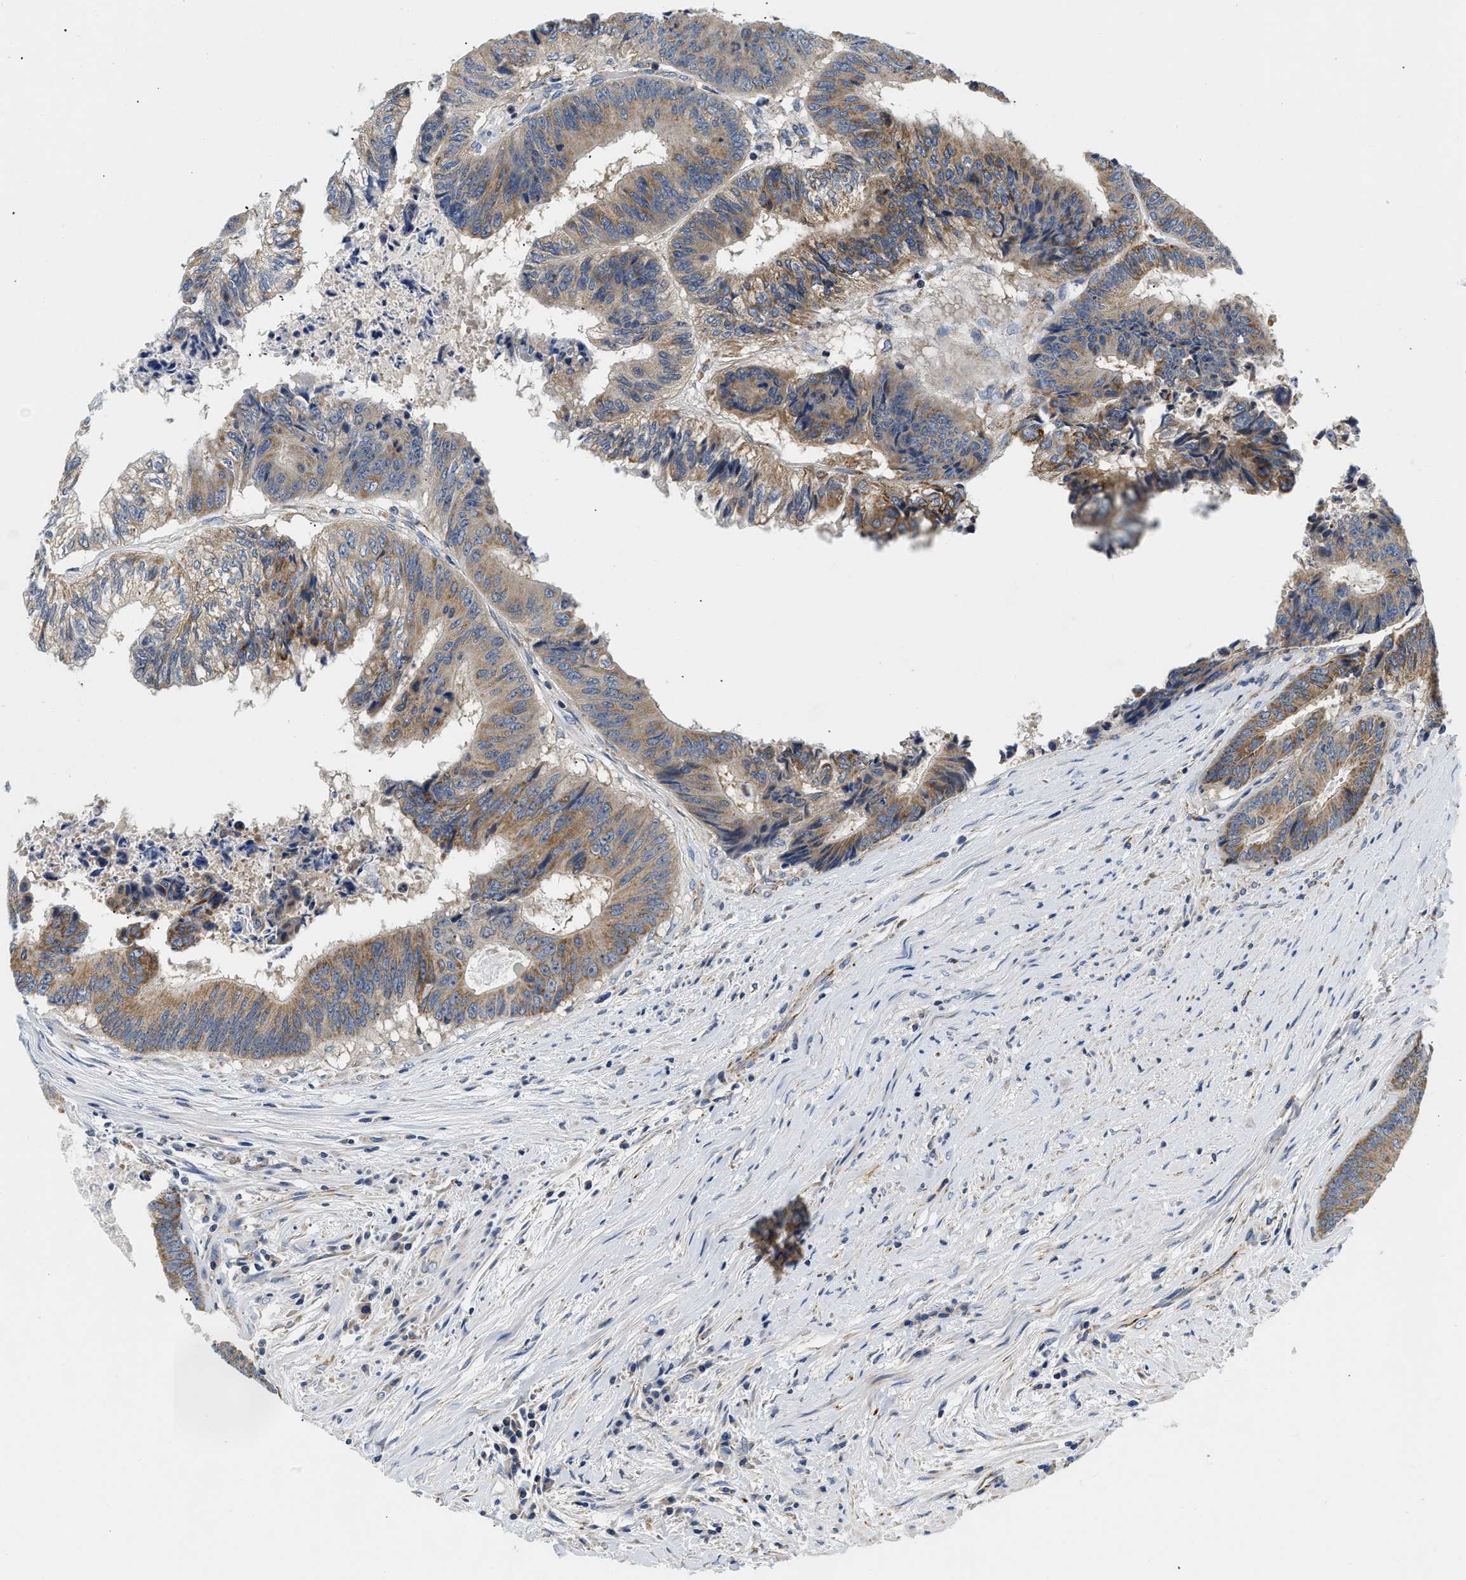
{"staining": {"intensity": "moderate", "quantity": ">75%", "location": "cytoplasmic/membranous"}, "tissue": "colorectal cancer", "cell_type": "Tumor cells", "image_type": "cancer", "snomed": [{"axis": "morphology", "description": "Adenocarcinoma, NOS"}, {"axis": "topography", "description": "Rectum"}], "caption": "Moderate cytoplasmic/membranous expression for a protein is appreciated in approximately >75% of tumor cells of colorectal cancer using immunohistochemistry.", "gene": "PDP1", "patient": {"sex": "male", "age": 72}}